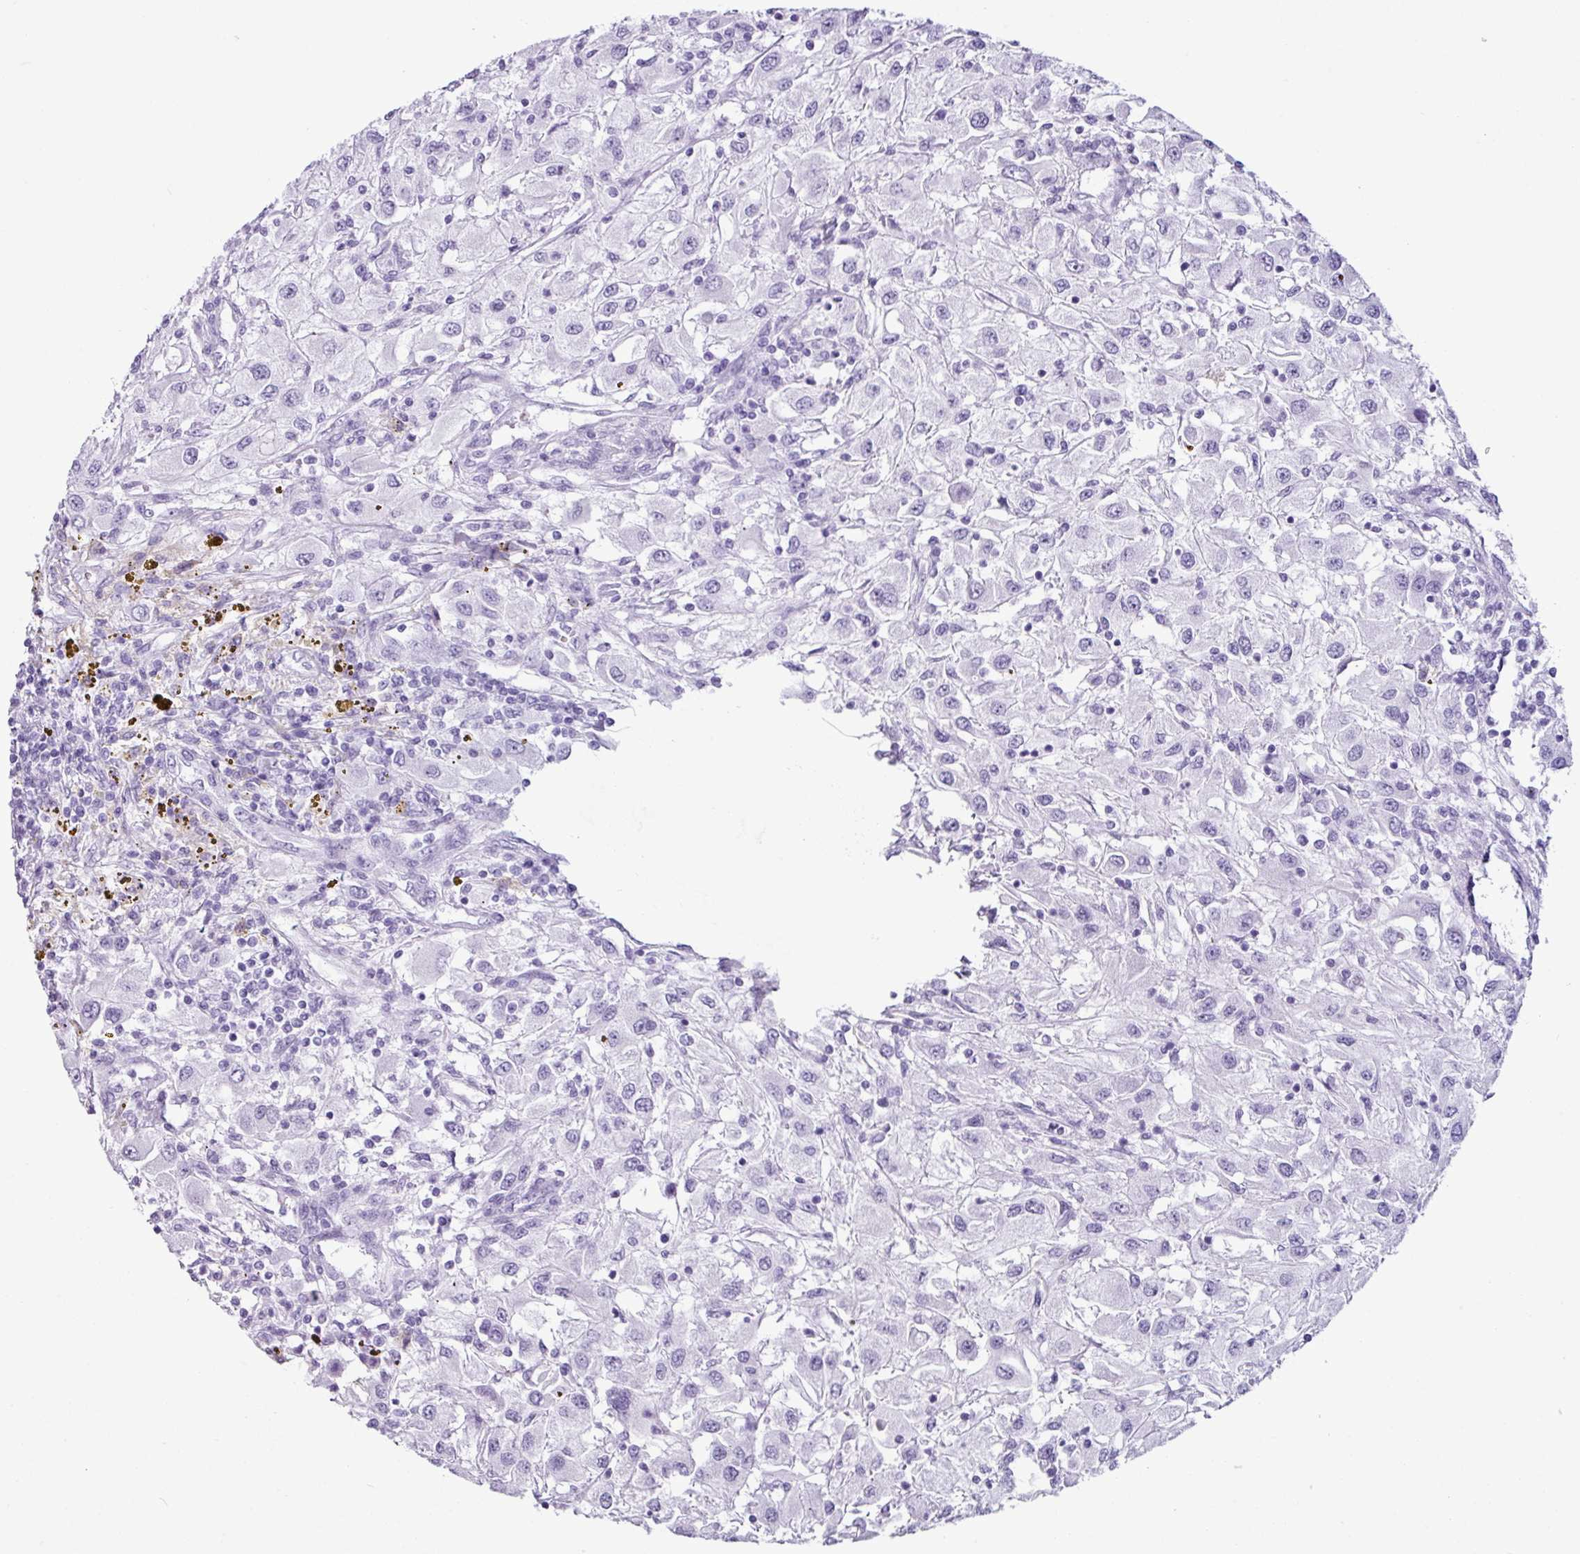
{"staining": {"intensity": "negative", "quantity": "none", "location": "none"}, "tissue": "renal cancer", "cell_type": "Tumor cells", "image_type": "cancer", "snomed": [{"axis": "morphology", "description": "Adenocarcinoma, NOS"}, {"axis": "topography", "description": "Kidney"}], "caption": "Renal cancer (adenocarcinoma) stained for a protein using immunohistochemistry (IHC) demonstrates no positivity tumor cells.", "gene": "SCT", "patient": {"sex": "female", "age": 67}}